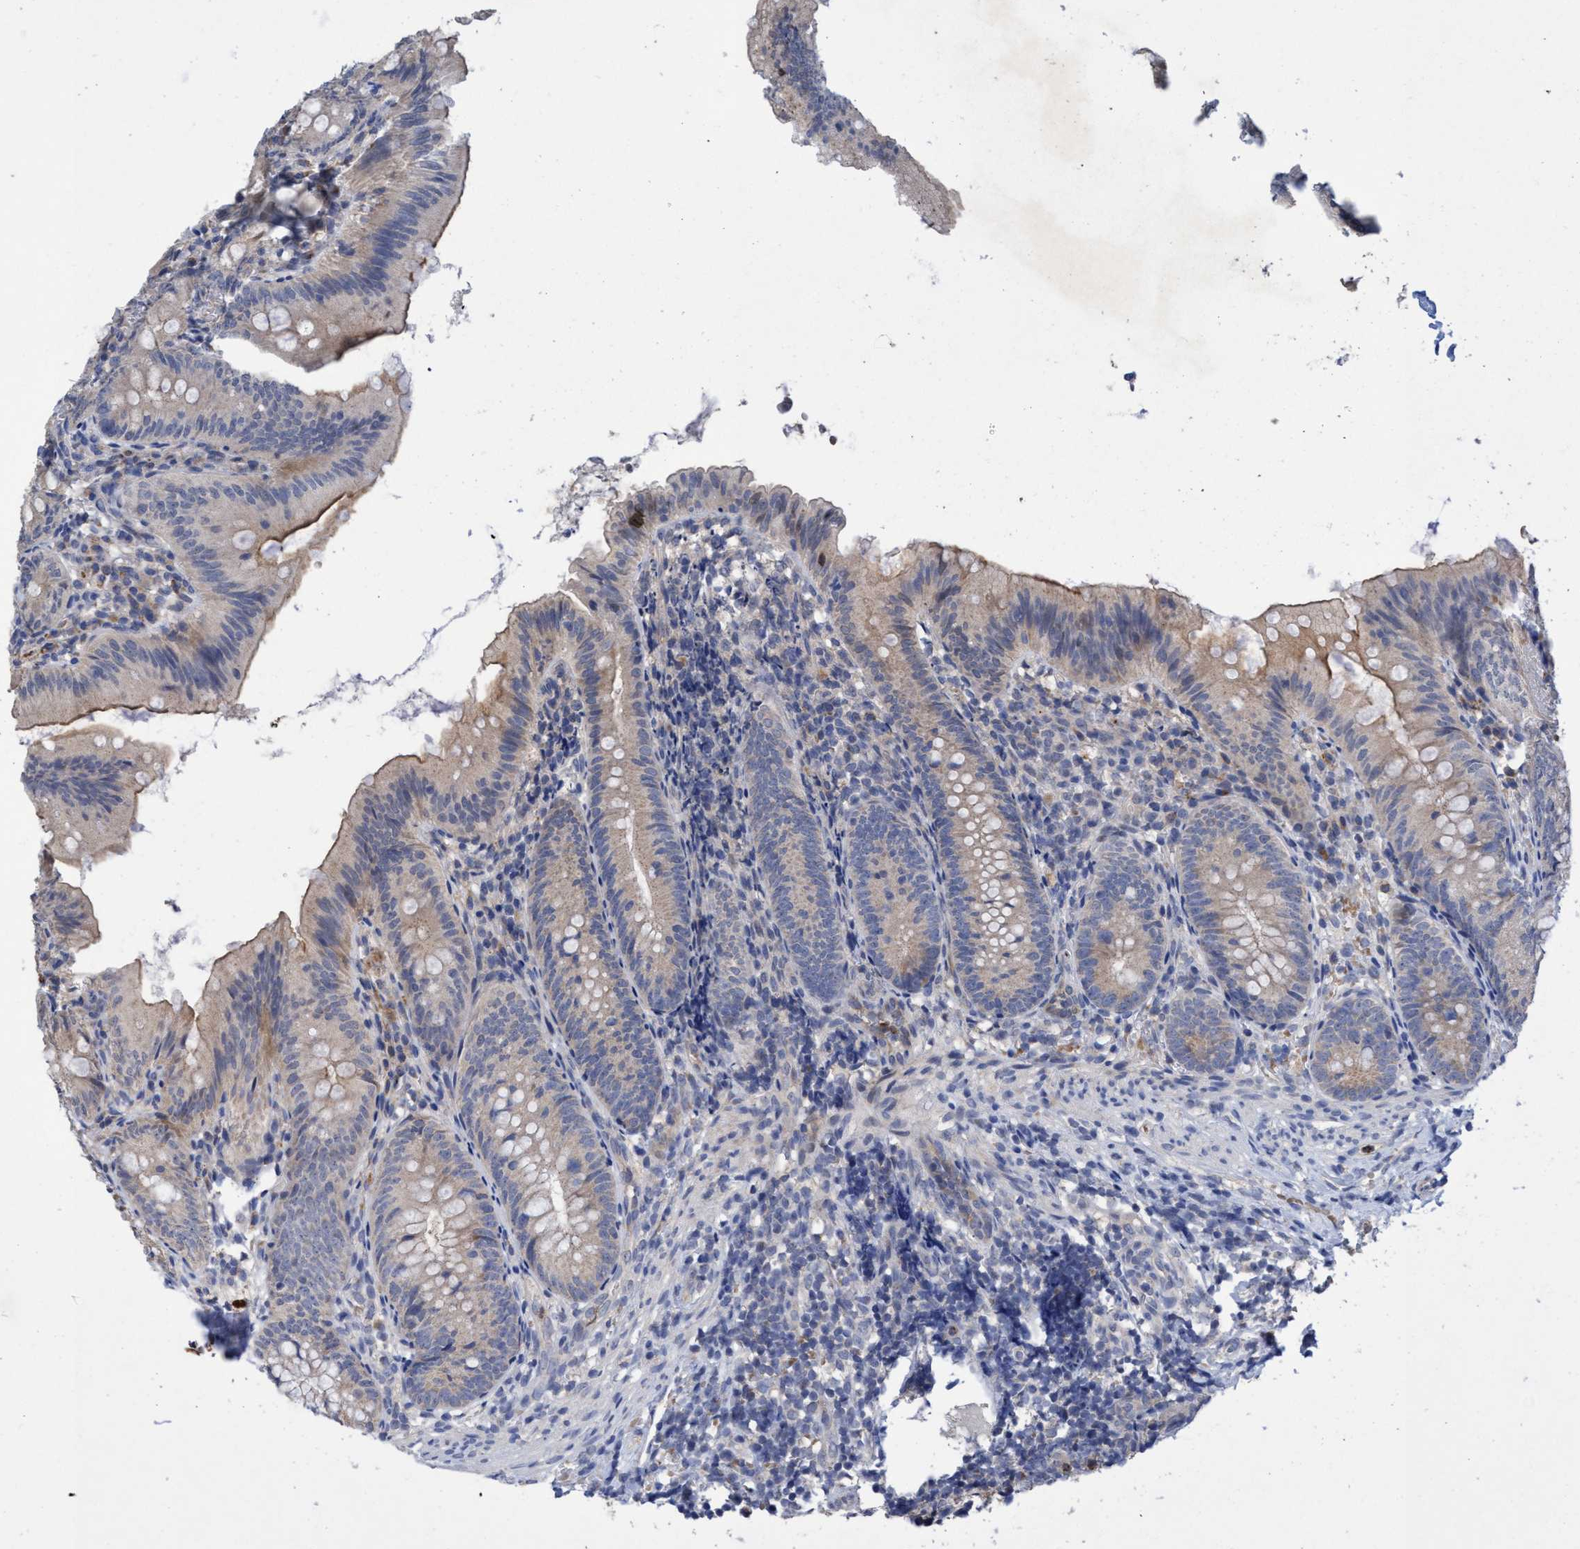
{"staining": {"intensity": "weak", "quantity": "25%-75%", "location": "cytoplasmic/membranous"}, "tissue": "appendix", "cell_type": "Glandular cells", "image_type": "normal", "snomed": [{"axis": "morphology", "description": "Normal tissue, NOS"}, {"axis": "topography", "description": "Appendix"}], "caption": "Appendix stained with DAB immunohistochemistry shows low levels of weak cytoplasmic/membranous expression in about 25%-75% of glandular cells.", "gene": "SEMA4D", "patient": {"sex": "male", "age": 1}}